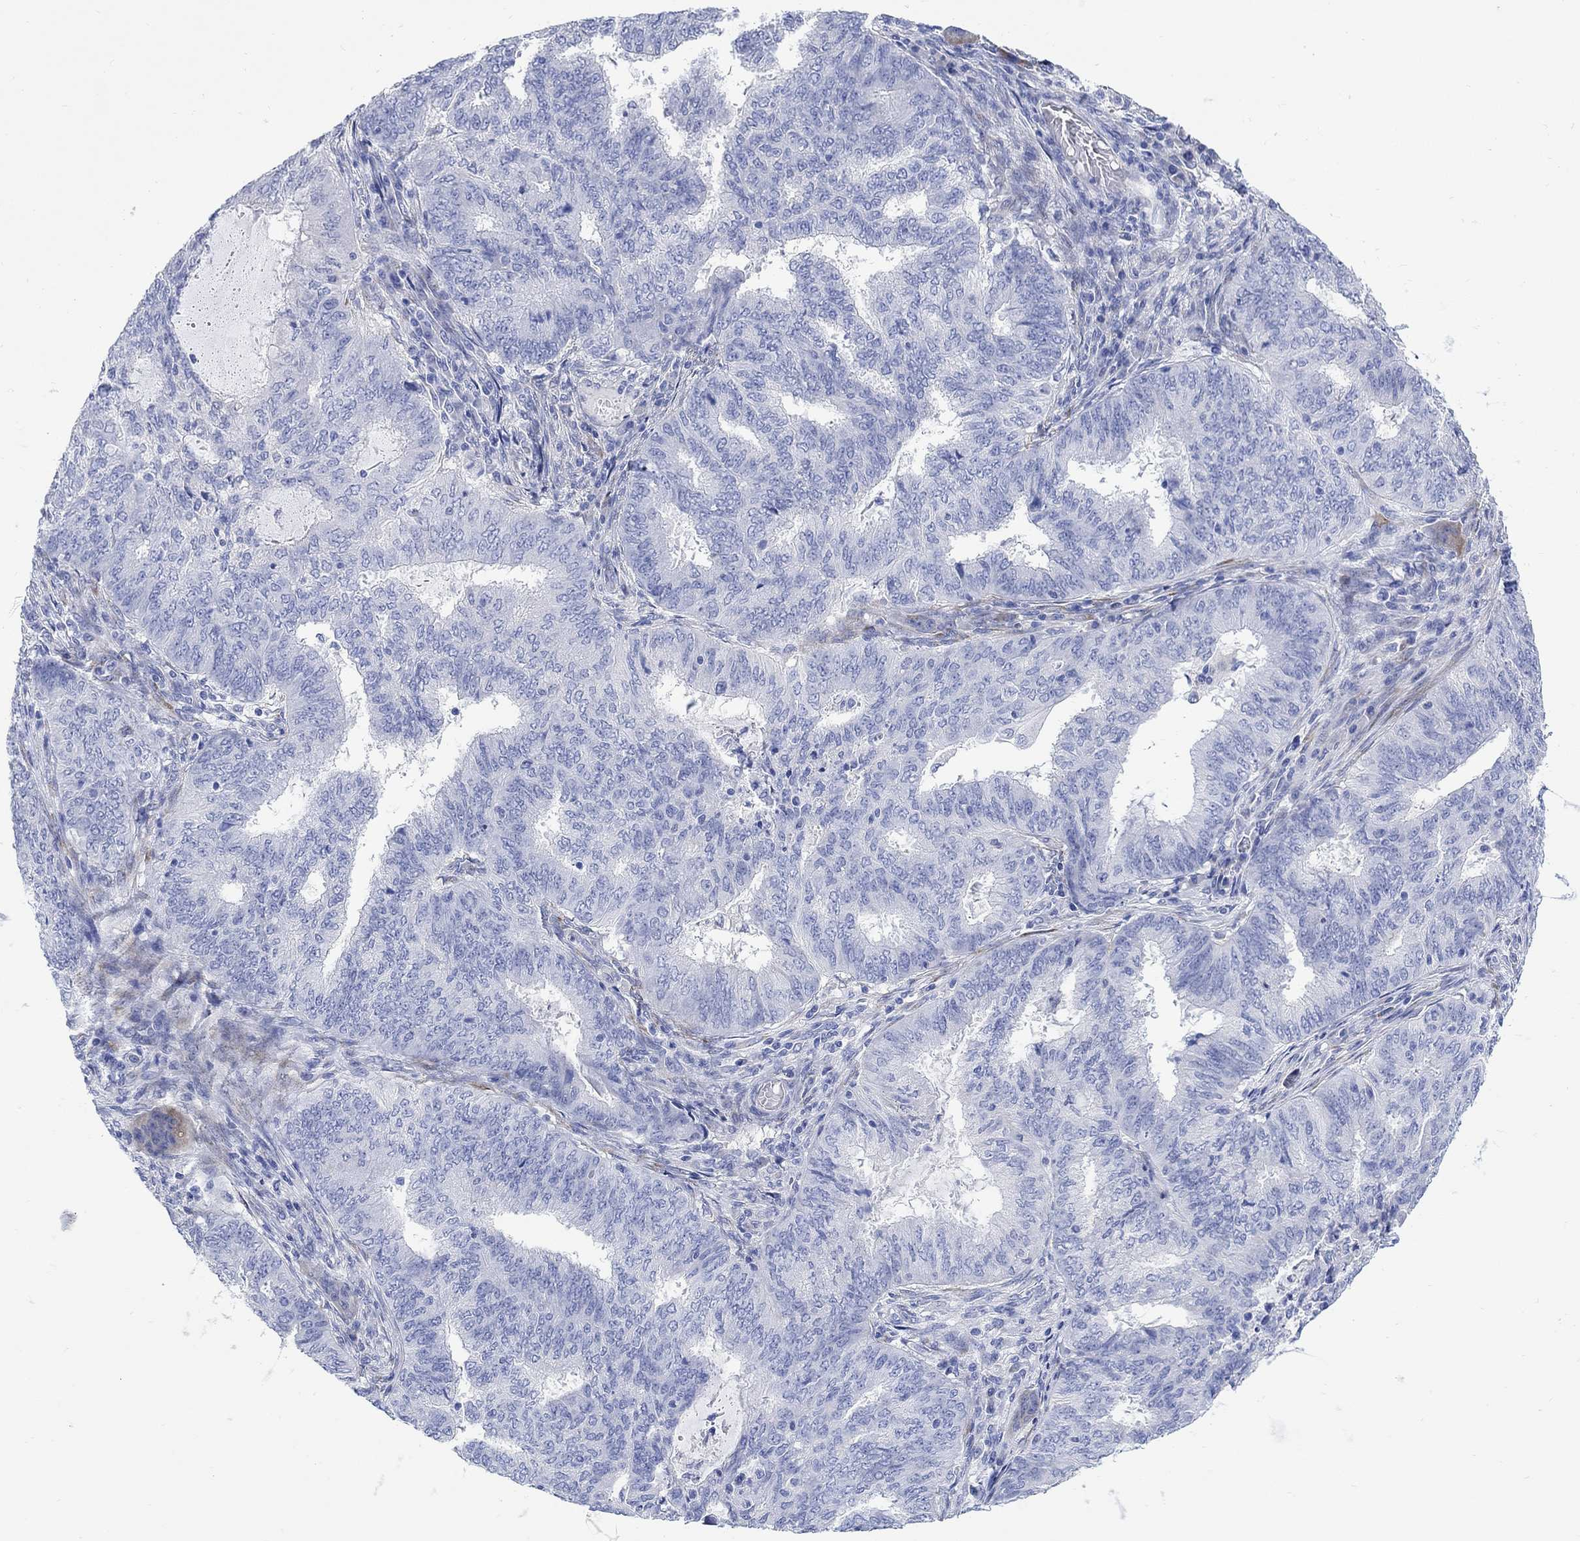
{"staining": {"intensity": "negative", "quantity": "none", "location": "none"}, "tissue": "endometrial cancer", "cell_type": "Tumor cells", "image_type": "cancer", "snomed": [{"axis": "morphology", "description": "Adenocarcinoma, NOS"}, {"axis": "topography", "description": "Endometrium"}], "caption": "Immunohistochemical staining of endometrial adenocarcinoma exhibits no significant staining in tumor cells.", "gene": "MYL1", "patient": {"sex": "female", "age": 62}}